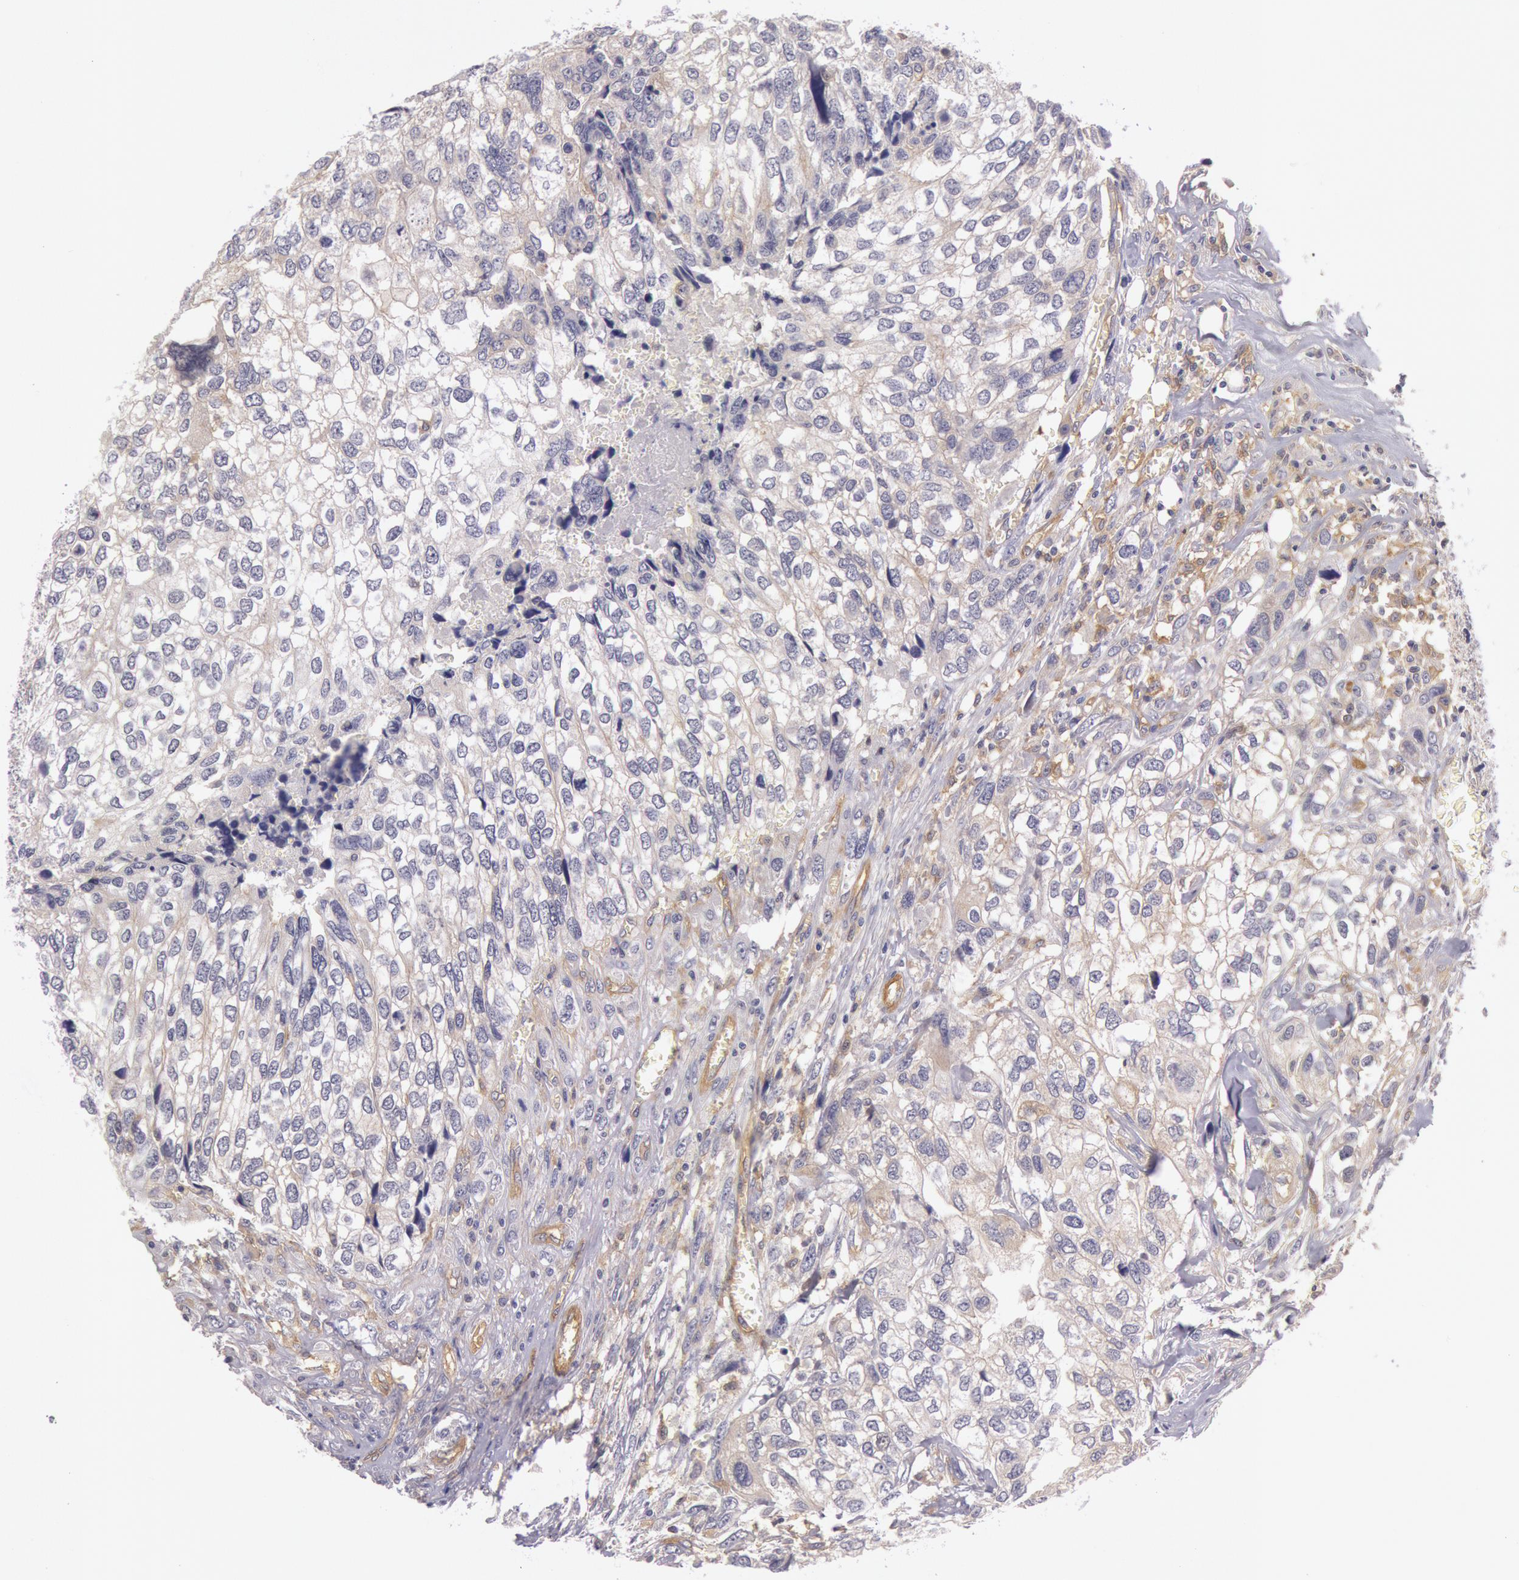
{"staining": {"intensity": "moderate", "quantity": "25%-75%", "location": "cytoplasmic/membranous"}, "tissue": "breast cancer", "cell_type": "Tumor cells", "image_type": "cancer", "snomed": [{"axis": "morphology", "description": "Neoplasm, malignant, NOS"}, {"axis": "topography", "description": "Breast"}], "caption": "Malignant neoplasm (breast) stained for a protein (brown) reveals moderate cytoplasmic/membranous positive expression in about 25%-75% of tumor cells.", "gene": "MYO5A", "patient": {"sex": "female", "age": 50}}